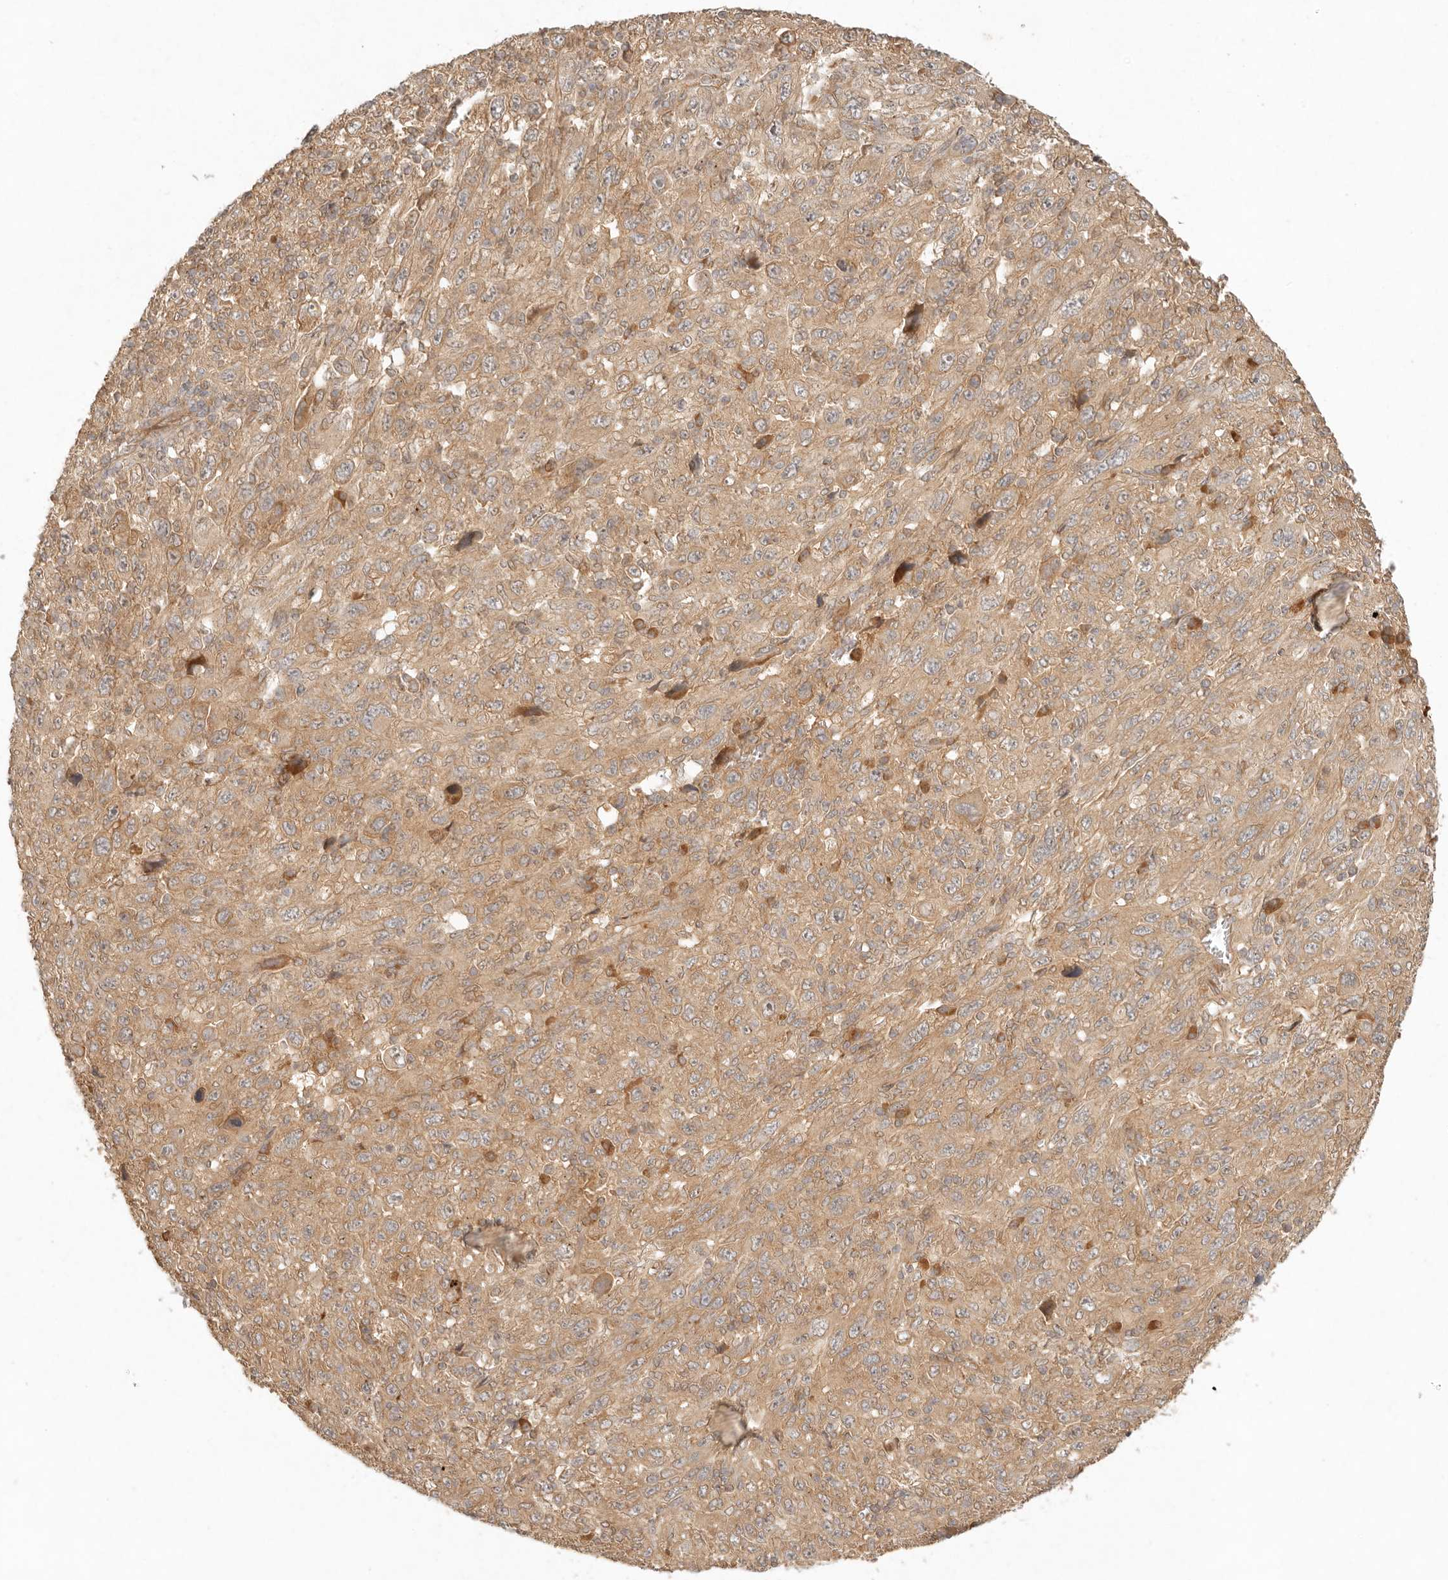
{"staining": {"intensity": "moderate", "quantity": ">75%", "location": "cytoplasmic/membranous"}, "tissue": "melanoma", "cell_type": "Tumor cells", "image_type": "cancer", "snomed": [{"axis": "morphology", "description": "Malignant melanoma, Metastatic site"}, {"axis": "topography", "description": "Skin"}], "caption": "Protein expression analysis of human melanoma reveals moderate cytoplasmic/membranous expression in approximately >75% of tumor cells. (brown staining indicates protein expression, while blue staining denotes nuclei).", "gene": "ANKRD61", "patient": {"sex": "female", "age": 56}}